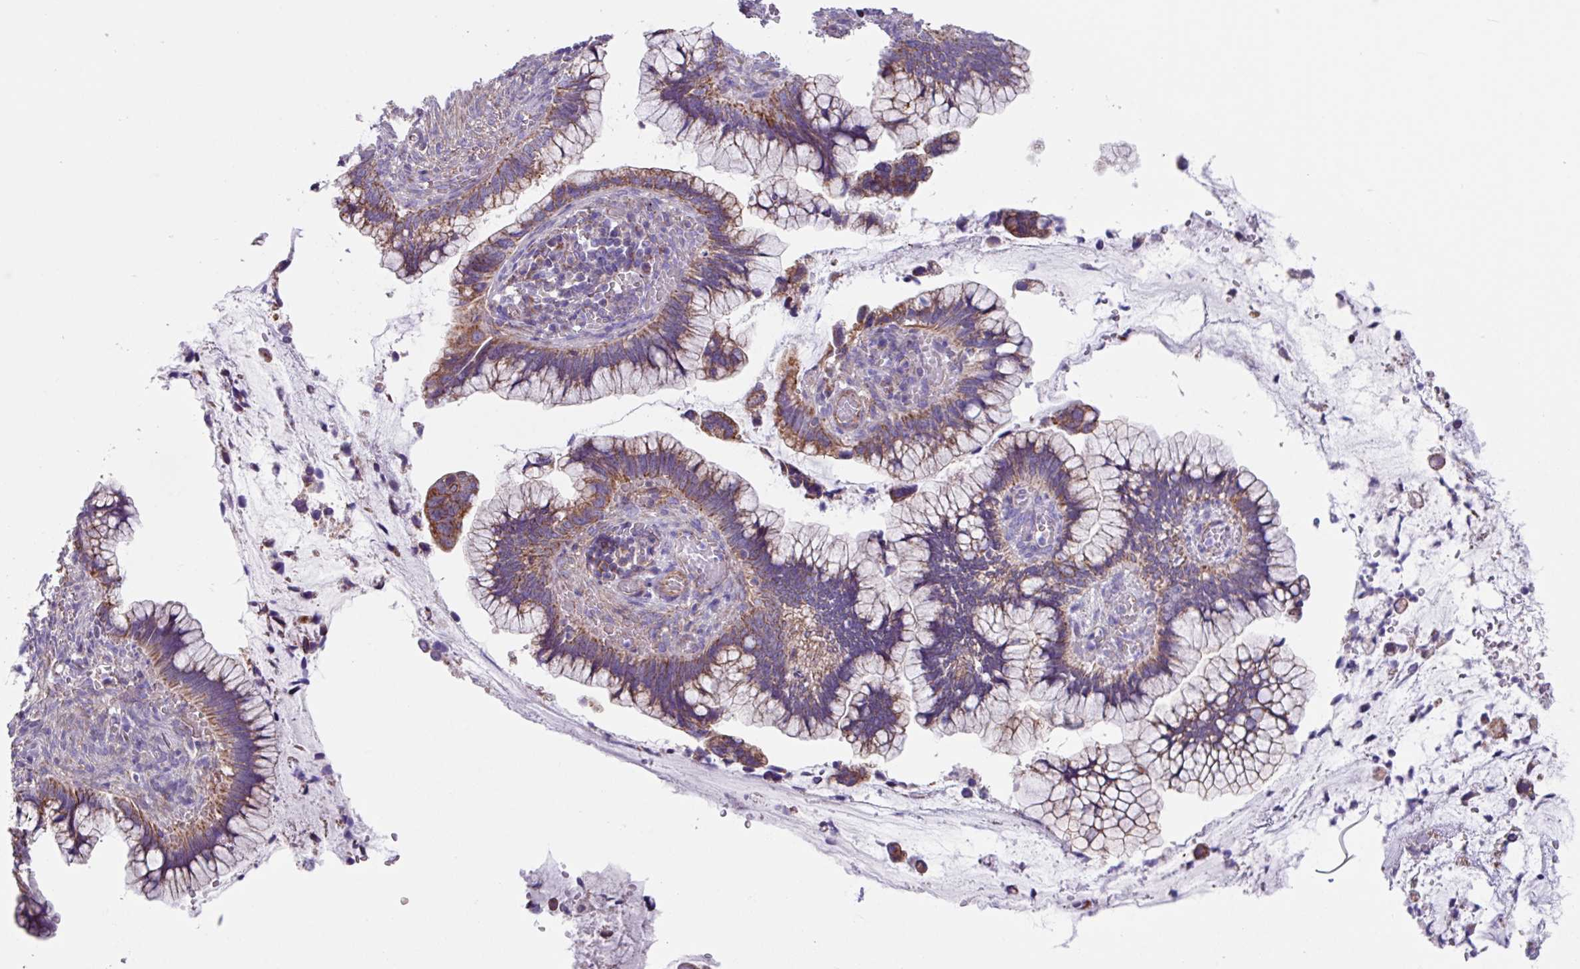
{"staining": {"intensity": "moderate", "quantity": ">75%", "location": "cytoplasmic/membranous"}, "tissue": "cervical cancer", "cell_type": "Tumor cells", "image_type": "cancer", "snomed": [{"axis": "morphology", "description": "Adenocarcinoma, NOS"}, {"axis": "topography", "description": "Cervix"}], "caption": "DAB immunohistochemical staining of adenocarcinoma (cervical) demonstrates moderate cytoplasmic/membranous protein positivity in approximately >75% of tumor cells.", "gene": "OTULIN", "patient": {"sex": "female", "age": 44}}